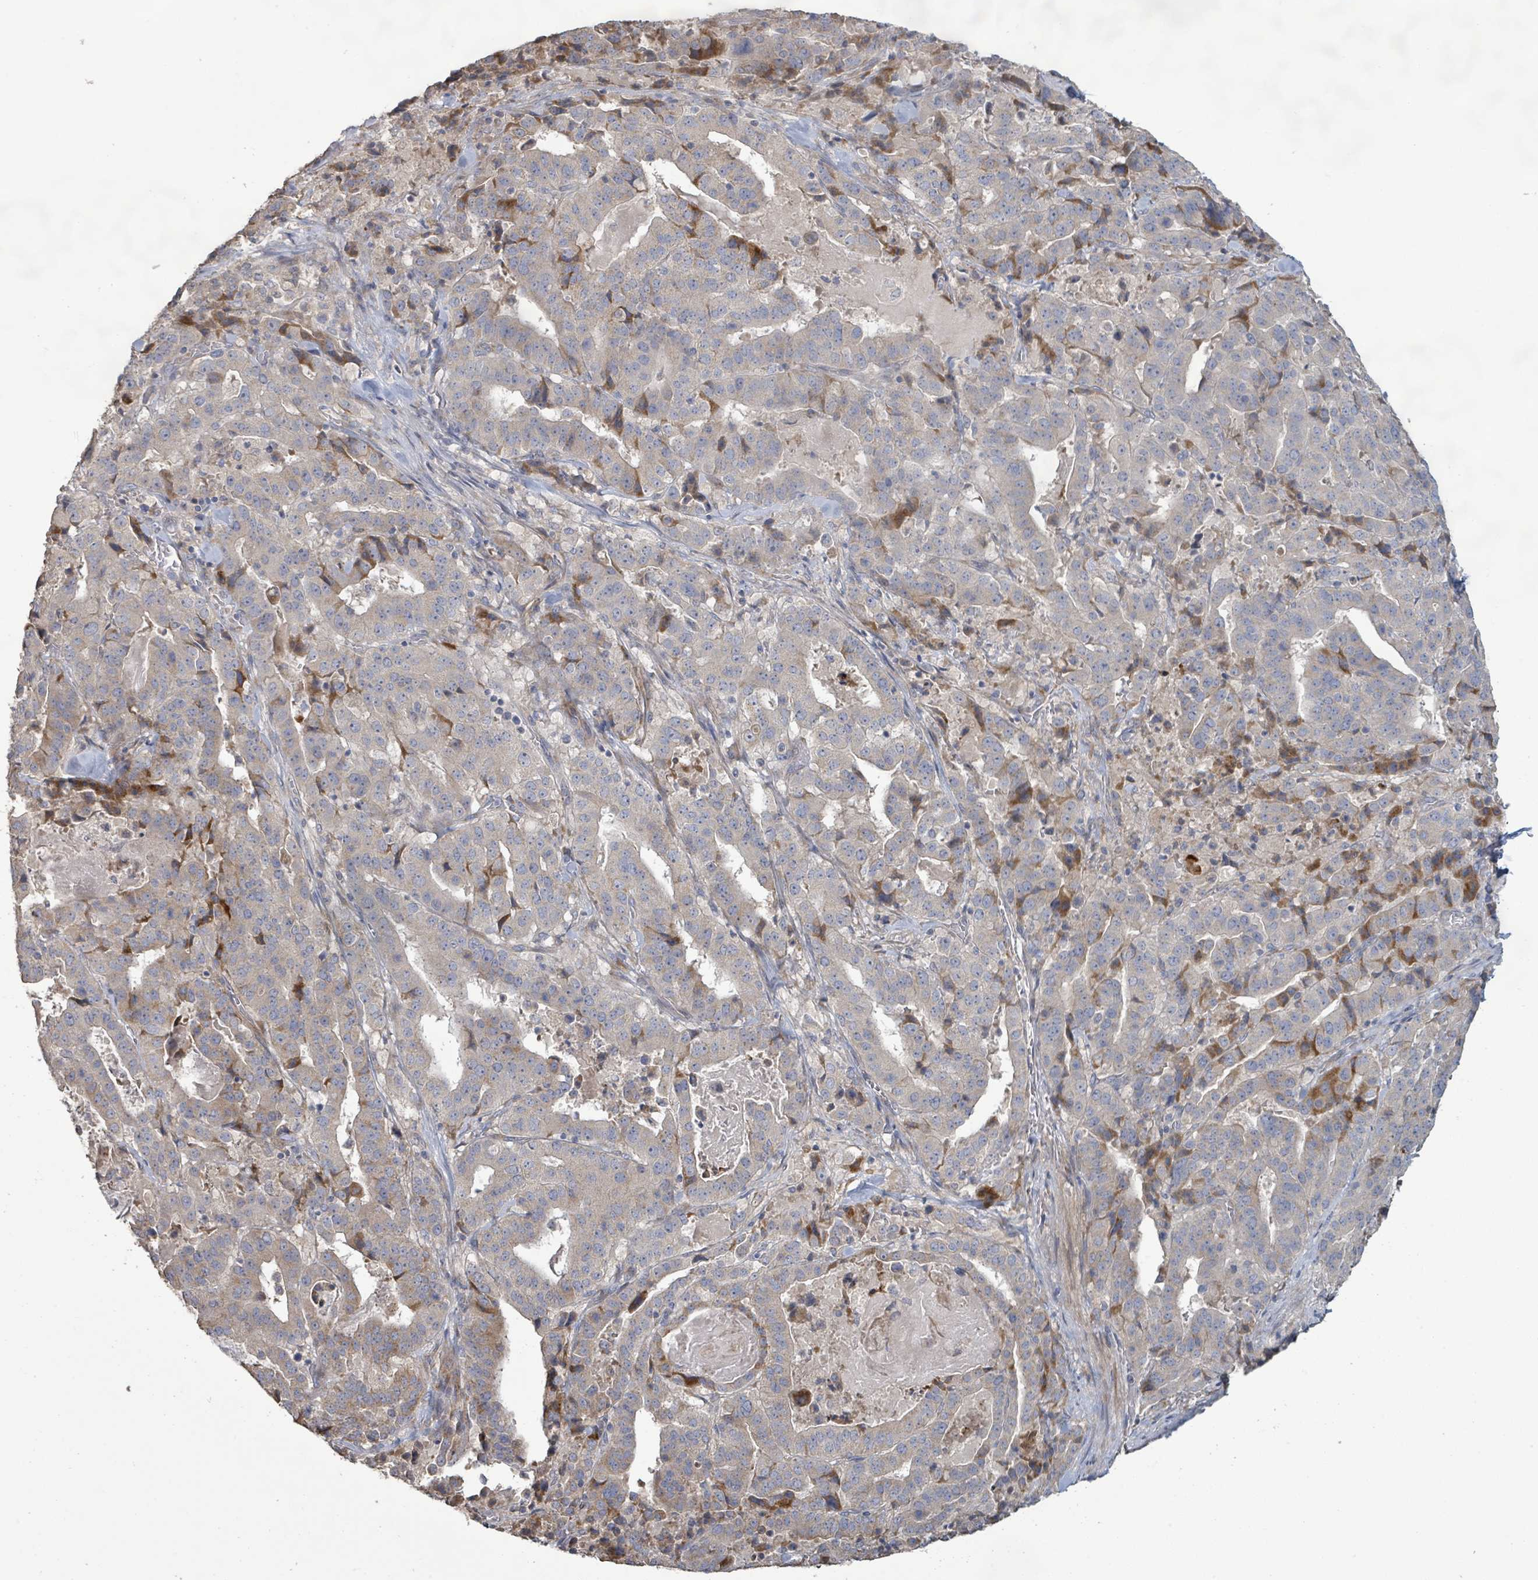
{"staining": {"intensity": "negative", "quantity": "none", "location": "none"}, "tissue": "stomach cancer", "cell_type": "Tumor cells", "image_type": "cancer", "snomed": [{"axis": "morphology", "description": "Adenocarcinoma, NOS"}, {"axis": "topography", "description": "Stomach"}], "caption": "Tumor cells show no significant protein staining in stomach cancer (adenocarcinoma).", "gene": "KCNS2", "patient": {"sex": "male", "age": 48}}